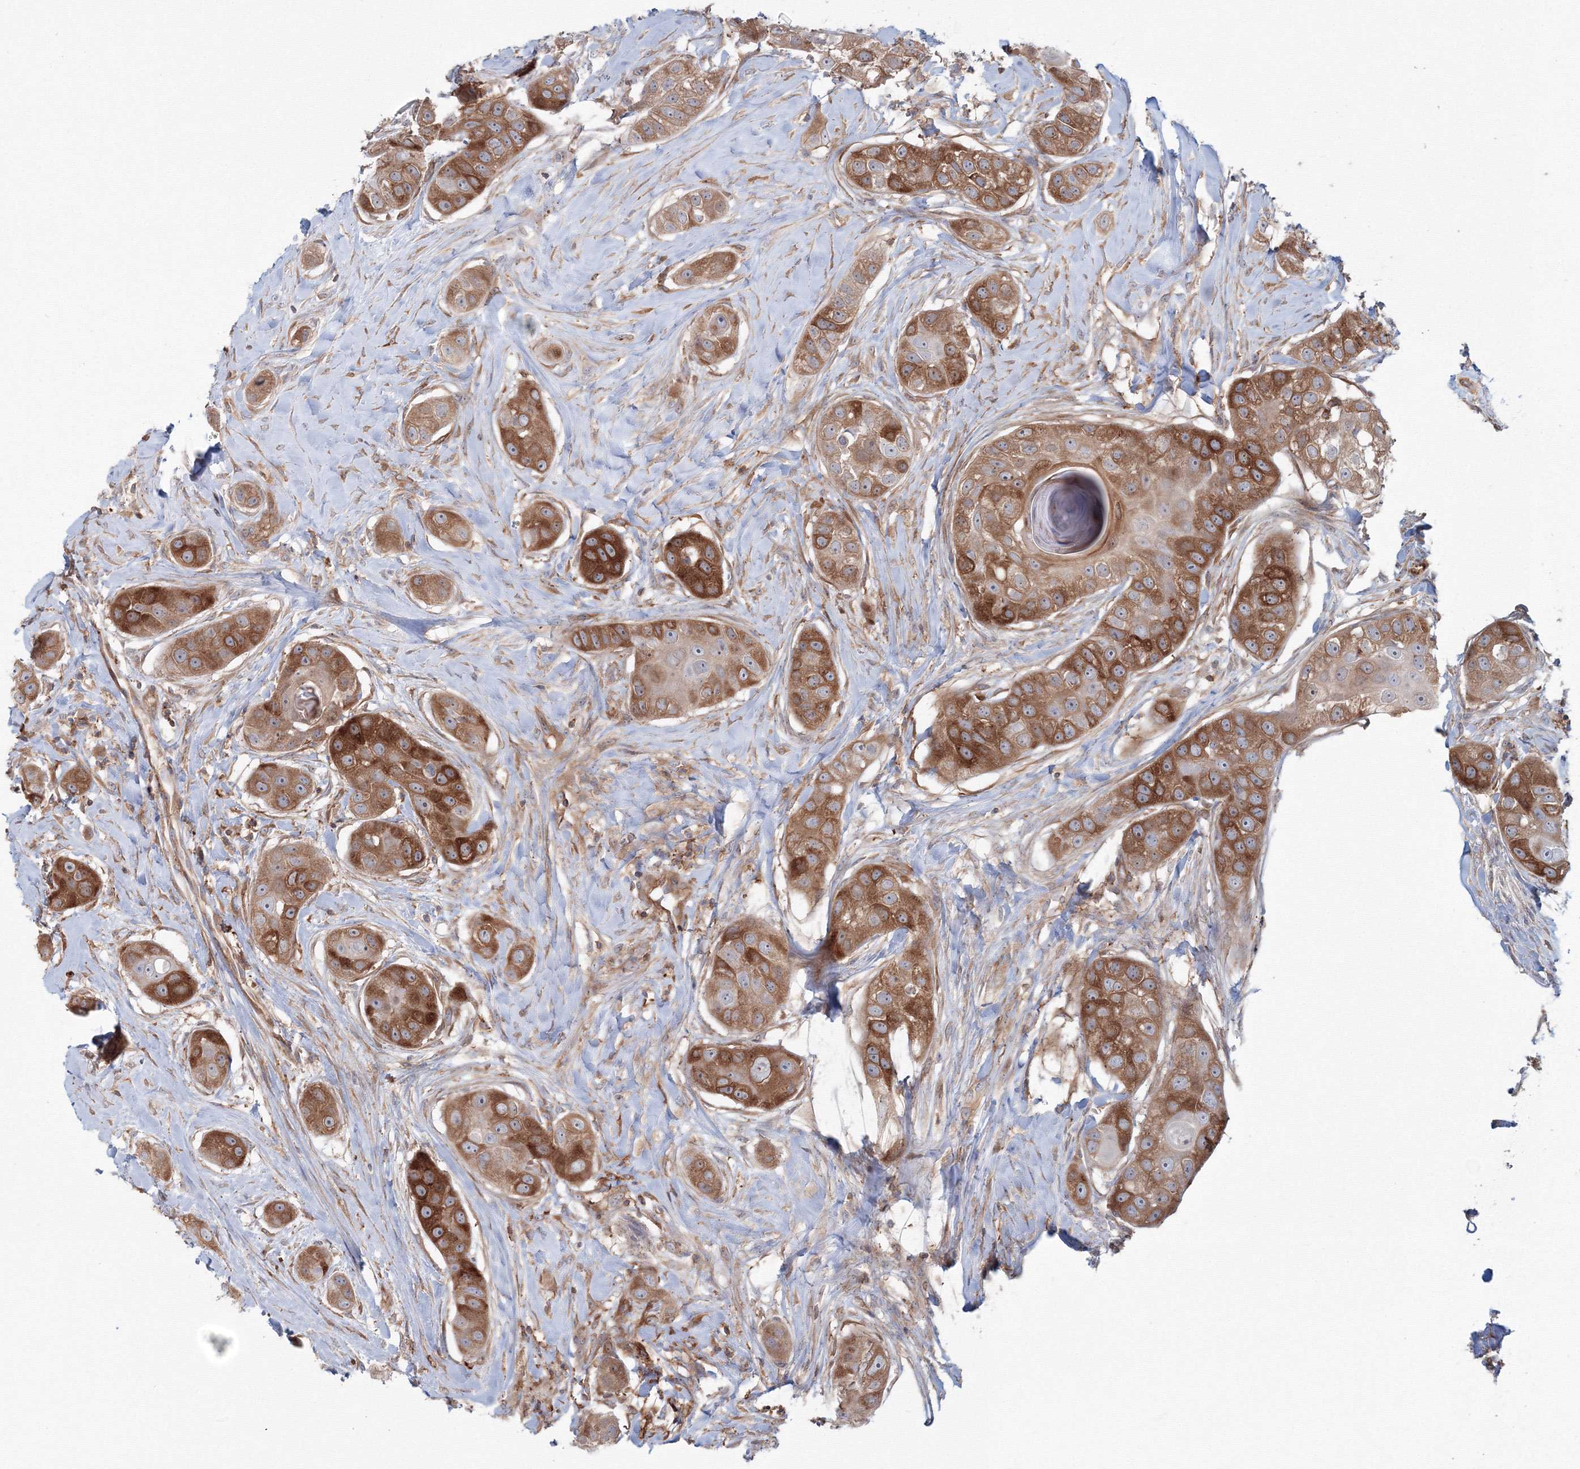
{"staining": {"intensity": "moderate", "quantity": ">75%", "location": "cytoplasmic/membranous"}, "tissue": "head and neck cancer", "cell_type": "Tumor cells", "image_type": "cancer", "snomed": [{"axis": "morphology", "description": "Normal tissue, NOS"}, {"axis": "morphology", "description": "Squamous cell carcinoma, NOS"}, {"axis": "topography", "description": "Skeletal muscle"}, {"axis": "topography", "description": "Head-Neck"}], "caption": "High-magnification brightfield microscopy of head and neck squamous cell carcinoma stained with DAB (3,3'-diaminobenzidine) (brown) and counterstained with hematoxylin (blue). tumor cells exhibit moderate cytoplasmic/membranous staining is appreciated in approximately>75% of cells.", "gene": "SH3PXD2A", "patient": {"sex": "male", "age": 51}}